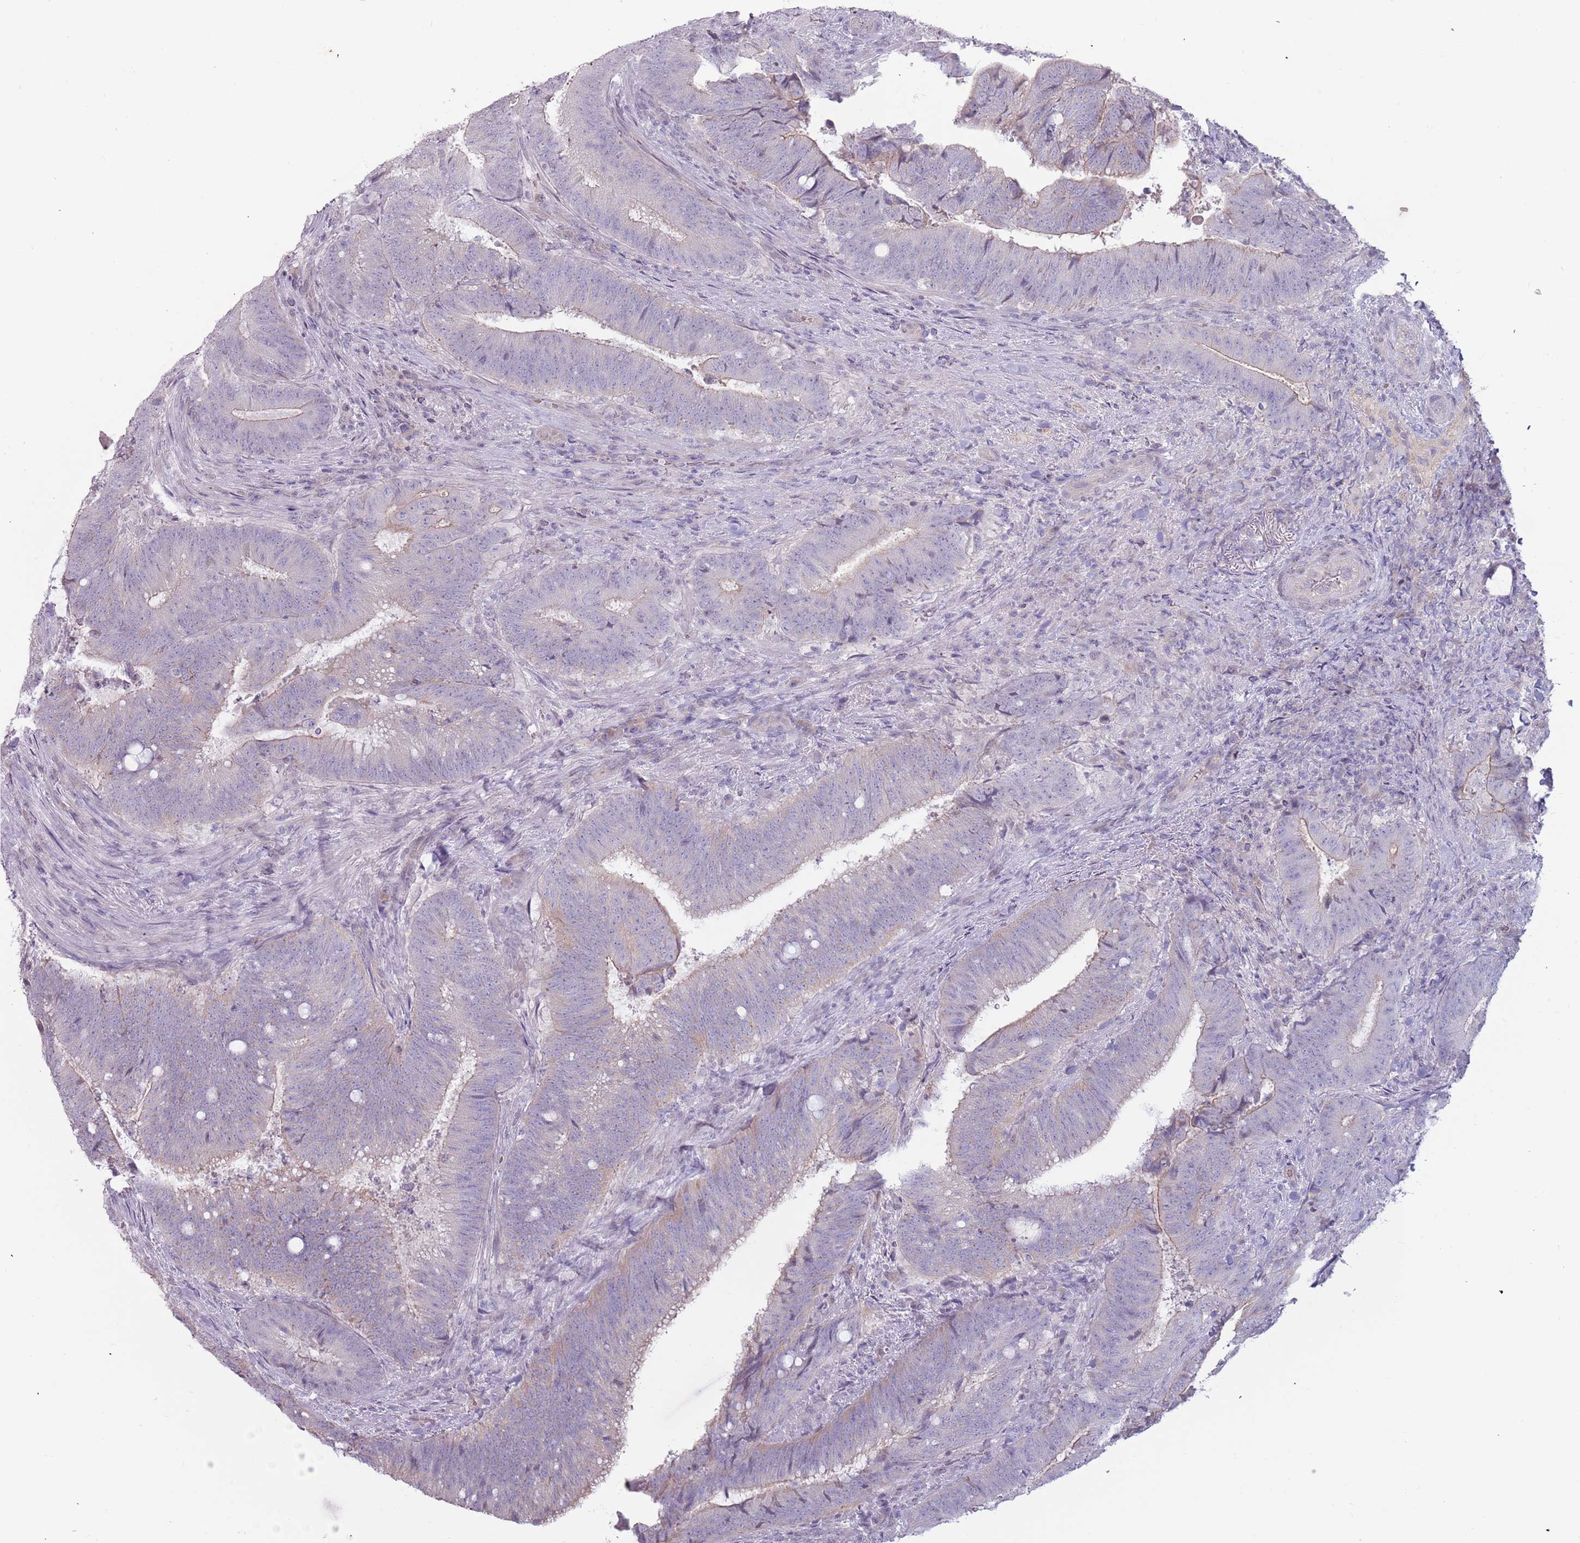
{"staining": {"intensity": "negative", "quantity": "none", "location": "none"}, "tissue": "colorectal cancer", "cell_type": "Tumor cells", "image_type": "cancer", "snomed": [{"axis": "morphology", "description": "Adenocarcinoma, NOS"}, {"axis": "topography", "description": "Colon"}], "caption": "IHC of human adenocarcinoma (colorectal) demonstrates no expression in tumor cells.", "gene": "RFX2", "patient": {"sex": "female", "age": 43}}